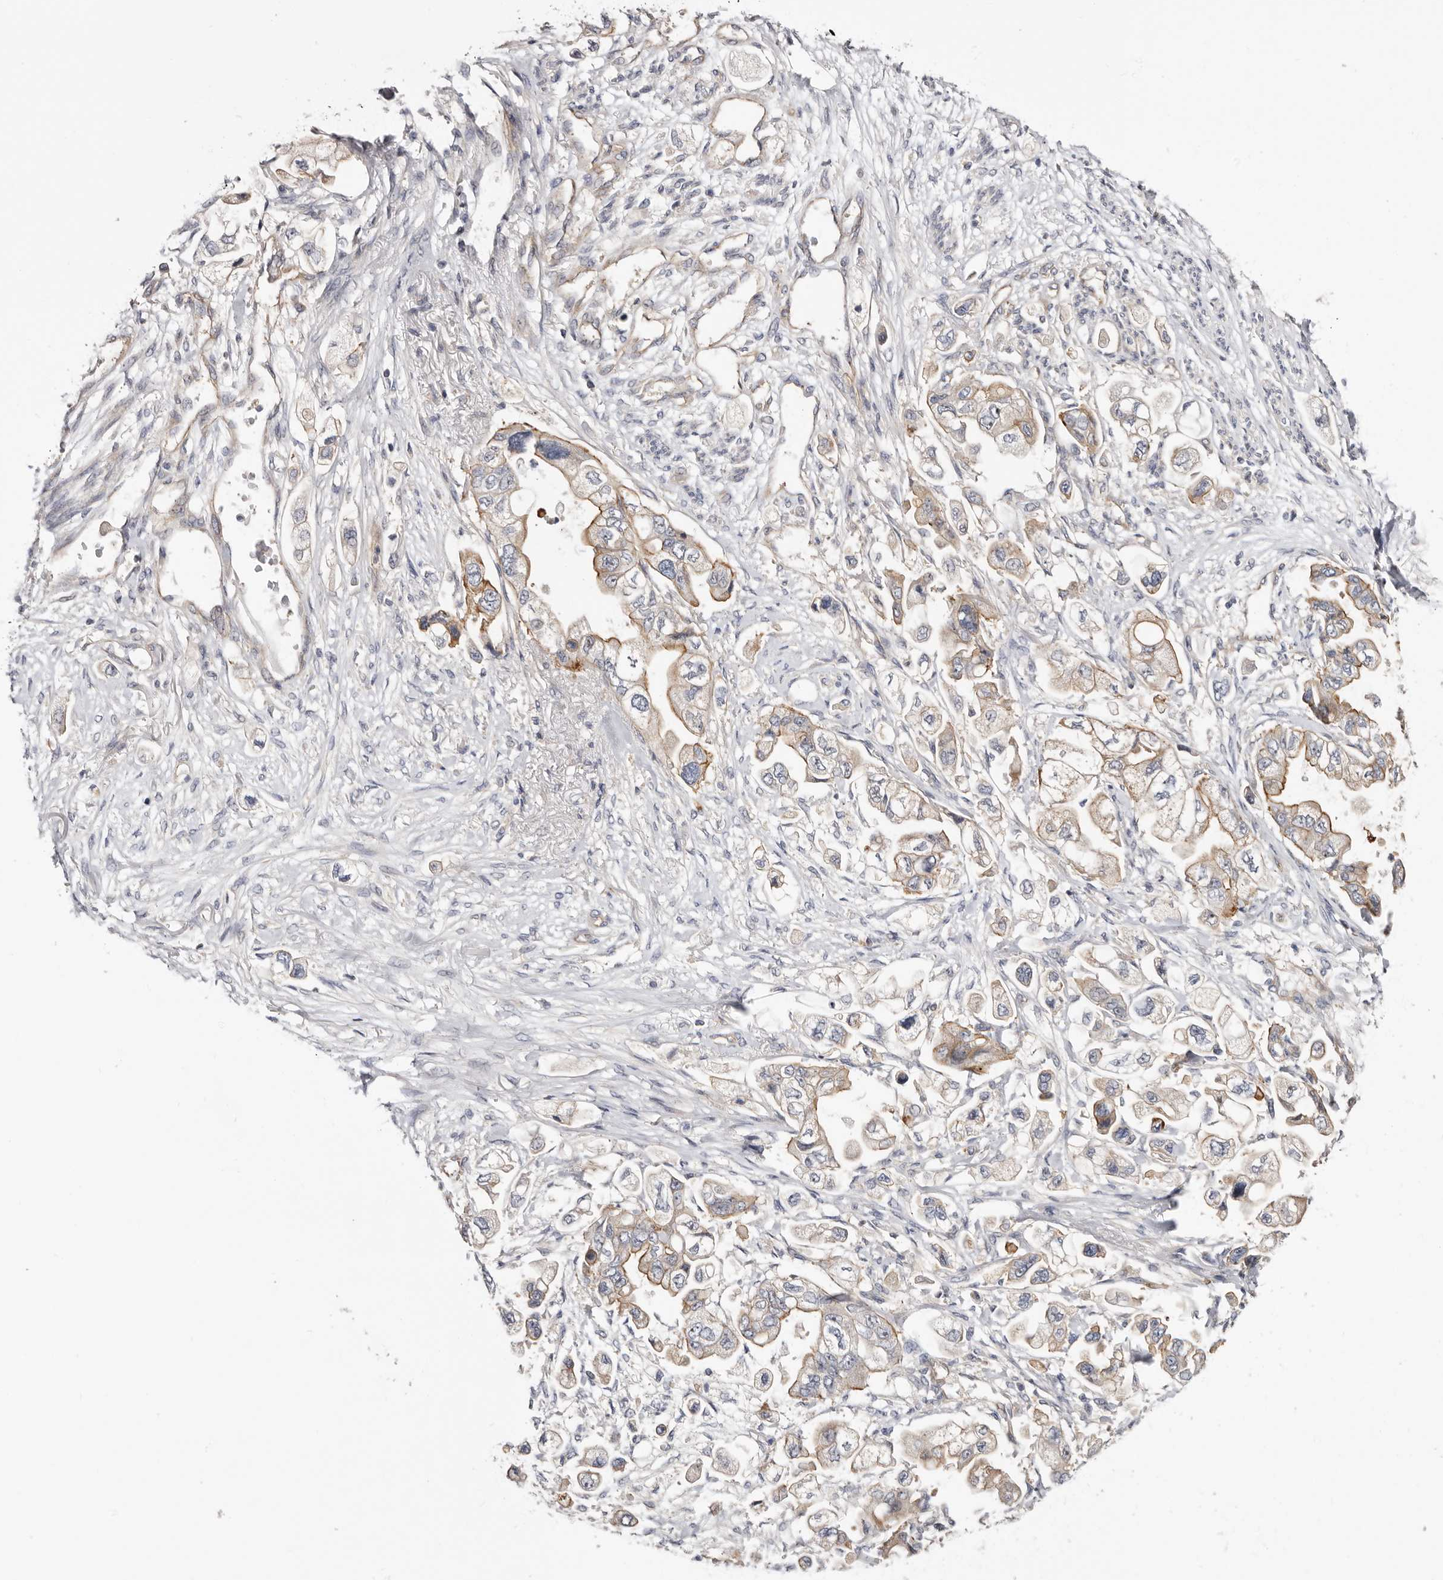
{"staining": {"intensity": "moderate", "quantity": "25%-75%", "location": "cytoplasmic/membranous"}, "tissue": "stomach cancer", "cell_type": "Tumor cells", "image_type": "cancer", "snomed": [{"axis": "morphology", "description": "Adenocarcinoma, NOS"}, {"axis": "topography", "description": "Stomach"}], "caption": "Approximately 25%-75% of tumor cells in human stomach cancer (adenocarcinoma) display moderate cytoplasmic/membranous protein staining as visualized by brown immunohistochemical staining.", "gene": "PANK4", "patient": {"sex": "male", "age": 62}}